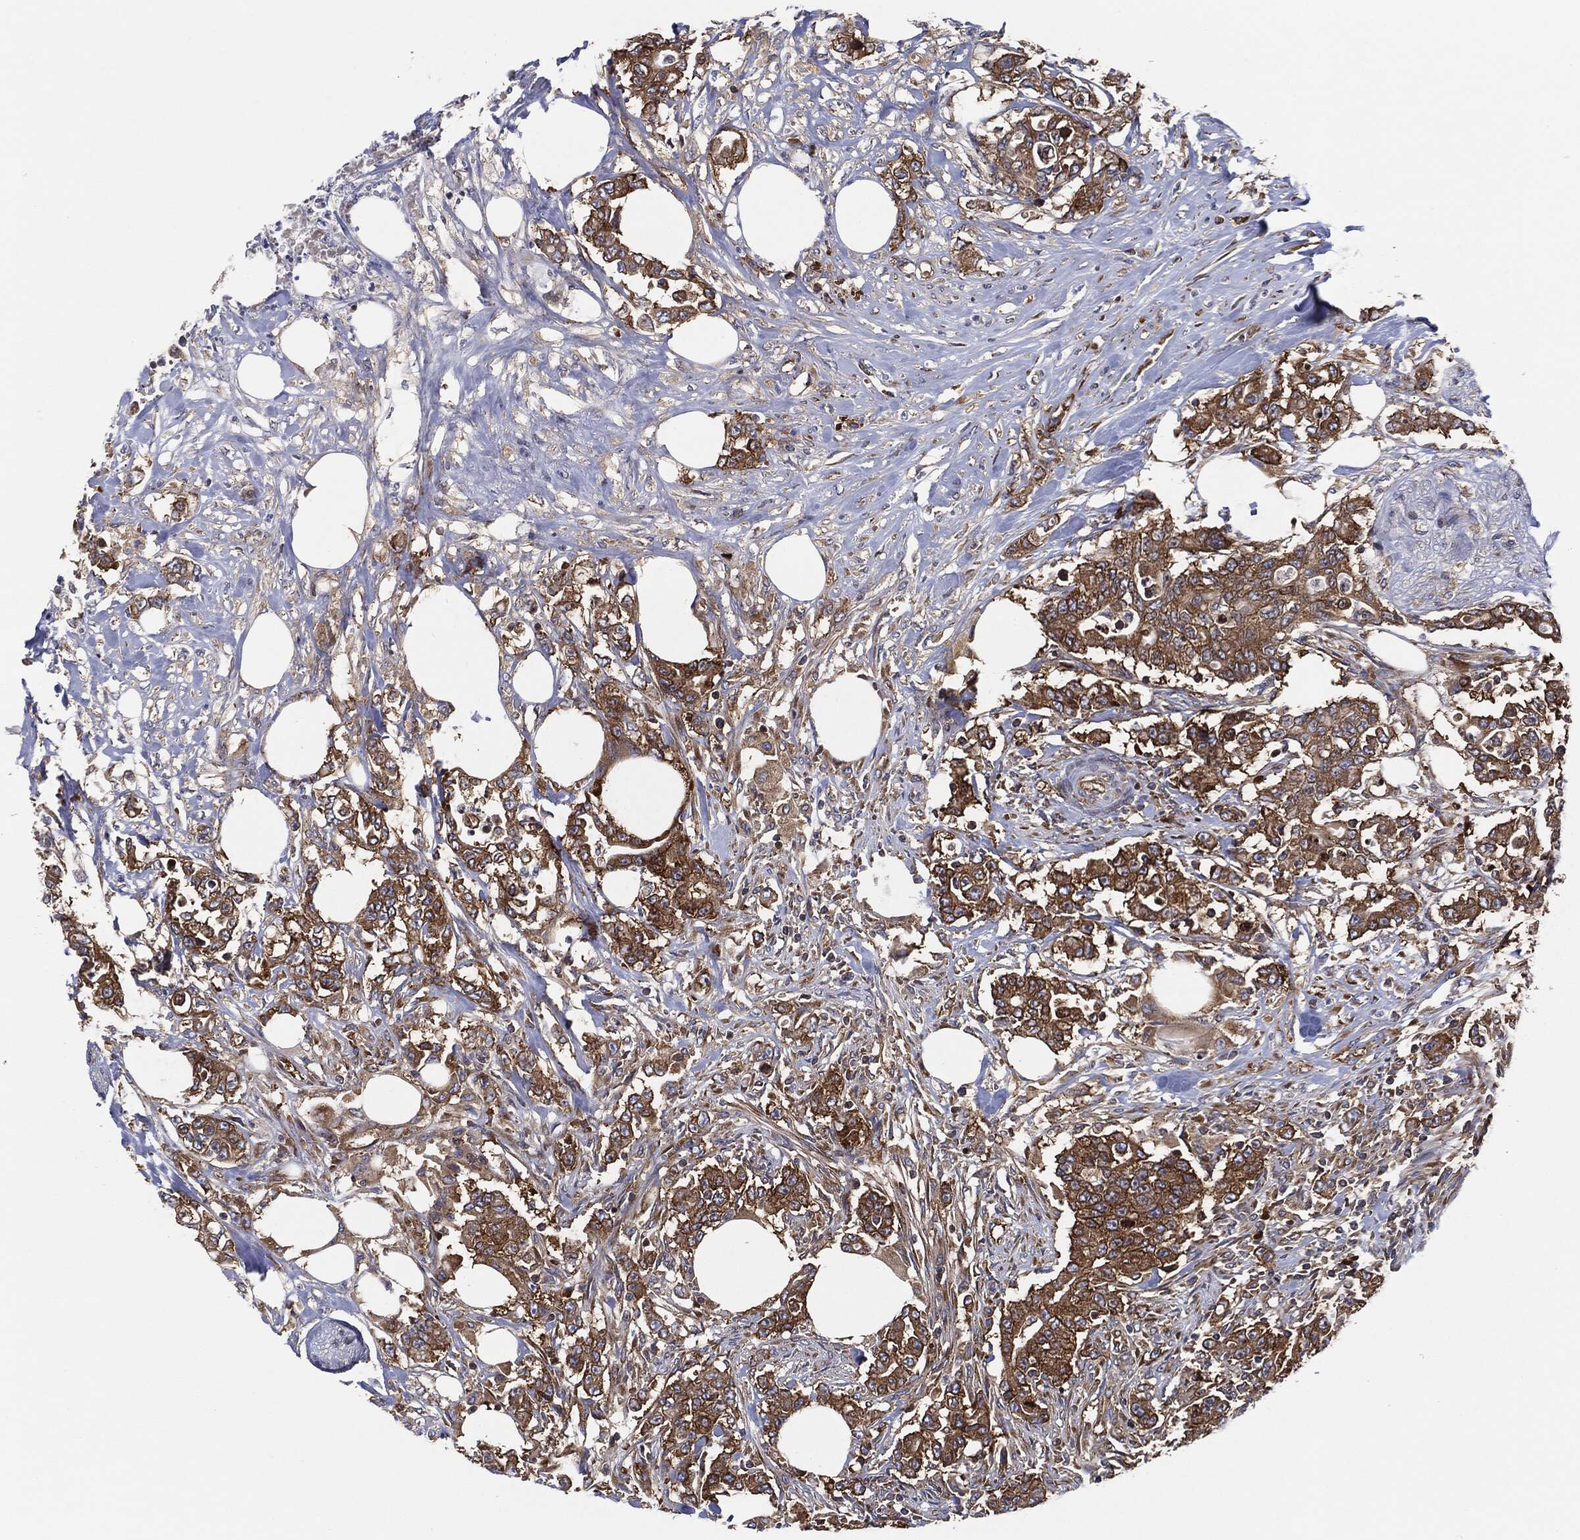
{"staining": {"intensity": "moderate", "quantity": ">75%", "location": "cytoplasmic/membranous"}, "tissue": "colorectal cancer", "cell_type": "Tumor cells", "image_type": "cancer", "snomed": [{"axis": "morphology", "description": "Adenocarcinoma, NOS"}, {"axis": "topography", "description": "Colon"}], "caption": "A brown stain shows moderate cytoplasmic/membranous positivity of a protein in adenocarcinoma (colorectal) tumor cells.", "gene": "EIF2S2", "patient": {"sex": "female", "age": 48}}